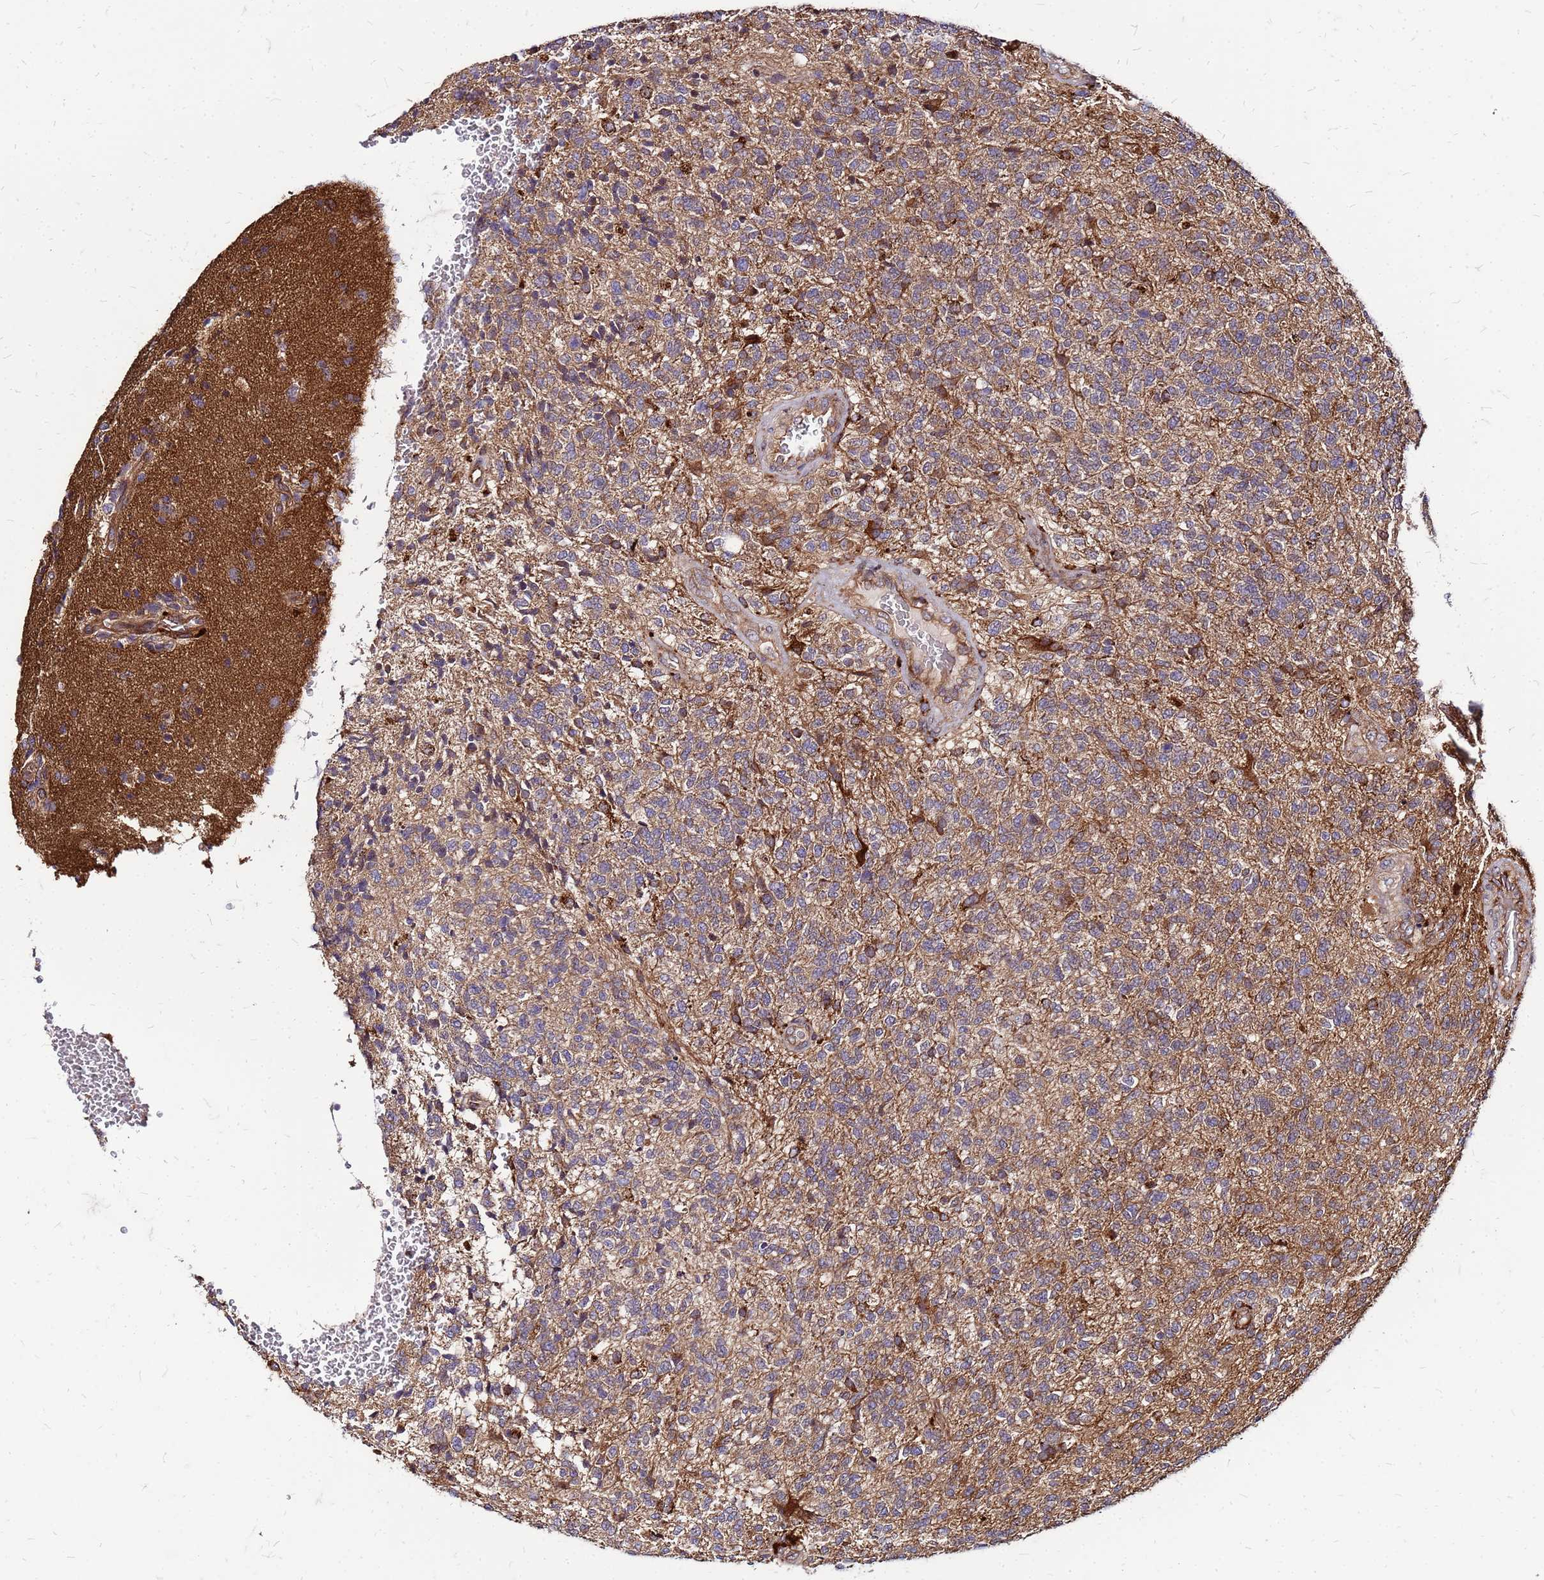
{"staining": {"intensity": "weak", "quantity": "25%-75%", "location": "cytoplasmic/membranous"}, "tissue": "glioma", "cell_type": "Tumor cells", "image_type": "cancer", "snomed": [{"axis": "morphology", "description": "Glioma, malignant, High grade"}, {"axis": "topography", "description": "Brain"}], "caption": "This photomicrograph shows glioma stained with immunohistochemistry (IHC) to label a protein in brown. The cytoplasmic/membranous of tumor cells show weak positivity for the protein. Nuclei are counter-stained blue.", "gene": "CYBC1", "patient": {"sex": "male", "age": 56}}